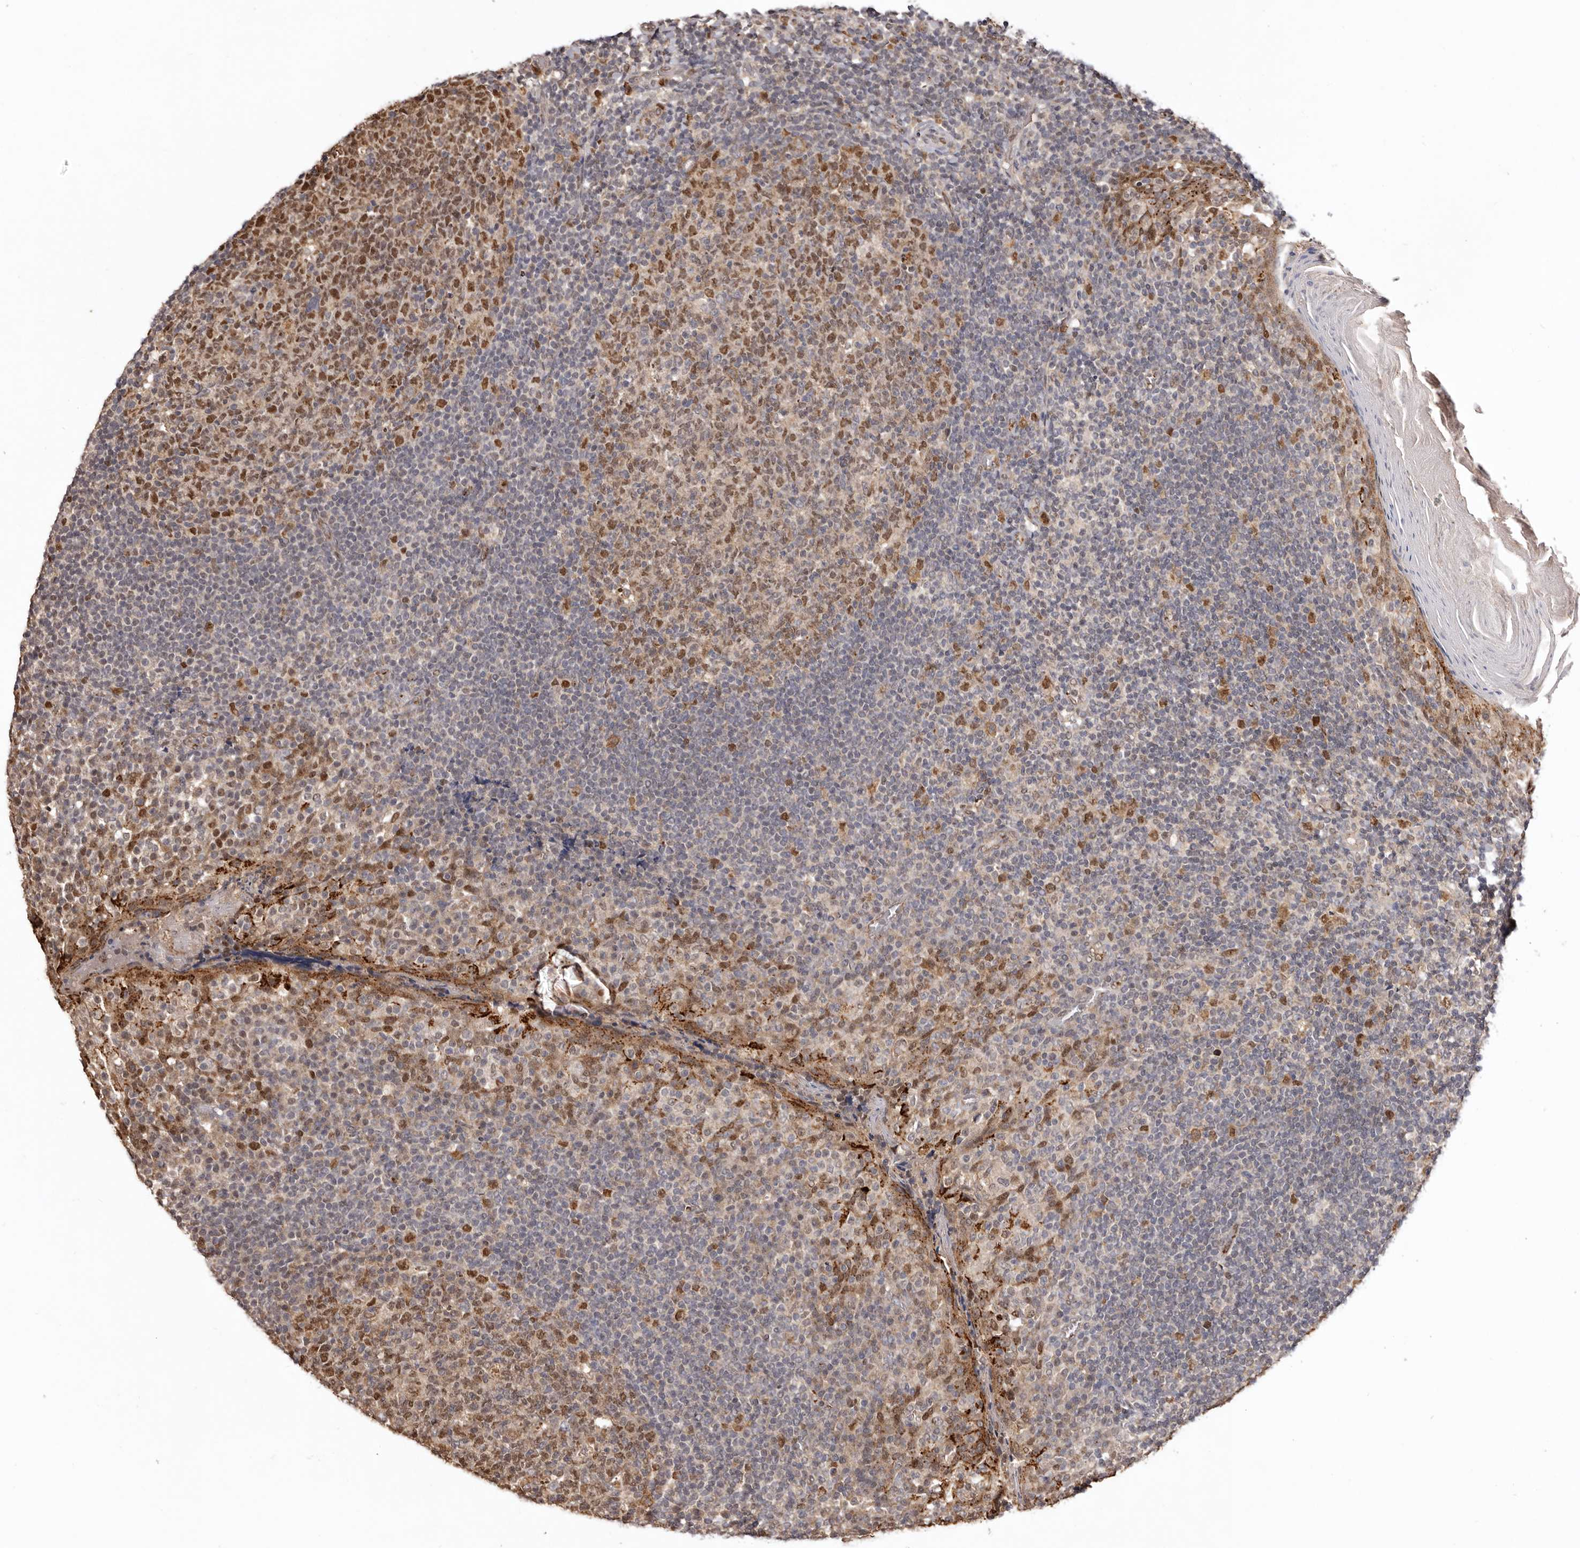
{"staining": {"intensity": "moderate", "quantity": ">75%", "location": "nuclear"}, "tissue": "tonsil", "cell_type": "Germinal center cells", "image_type": "normal", "snomed": [{"axis": "morphology", "description": "Normal tissue, NOS"}, {"axis": "topography", "description": "Tonsil"}], "caption": "DAB (3,3'-diaminobenzidine) immunohistochemical staining of unremarkable human tonsil reveals moderate nuclear protein positivity in about >75% of germinal center cells.", "gene": "NOTCH1", "patient": {"sex": "female", "age": 19}}